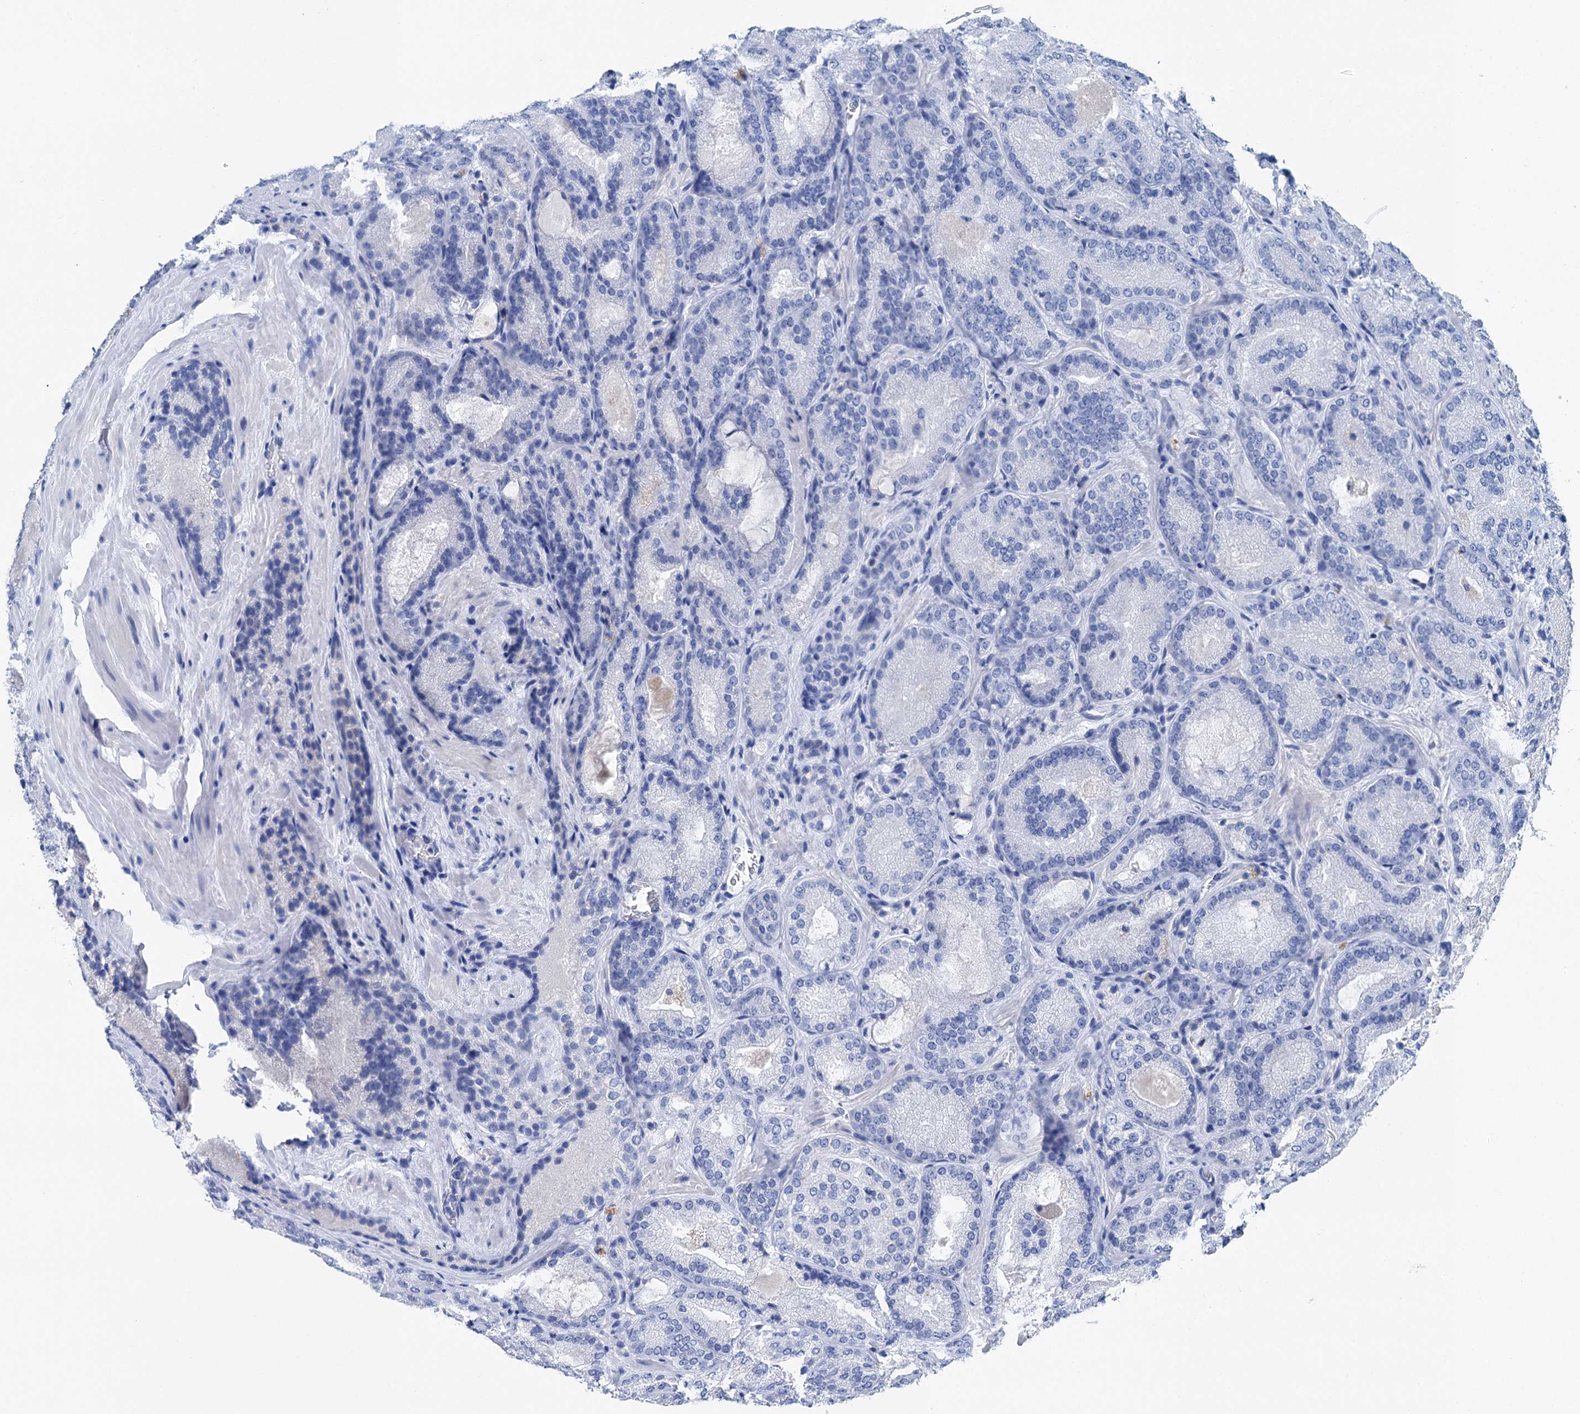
{"staining": {"intensity": "negative", "quantity": "none", "location": "none"}, "tissue": "prostate cancer", "cell_type": "Tumor cells", "image_type": "cancer", "snomed": [{"axis": "morphology", "description": "Adenocarcinoma, Low grade"}, {"axis": "topography", "description": "Prostate"}], "caption": "DAB immunohistochemical staining of human prostate cancer displays no significant staining in tumor cells.", "gene": "BRINP1", "patient": {"sex": "male", "age": 74}}